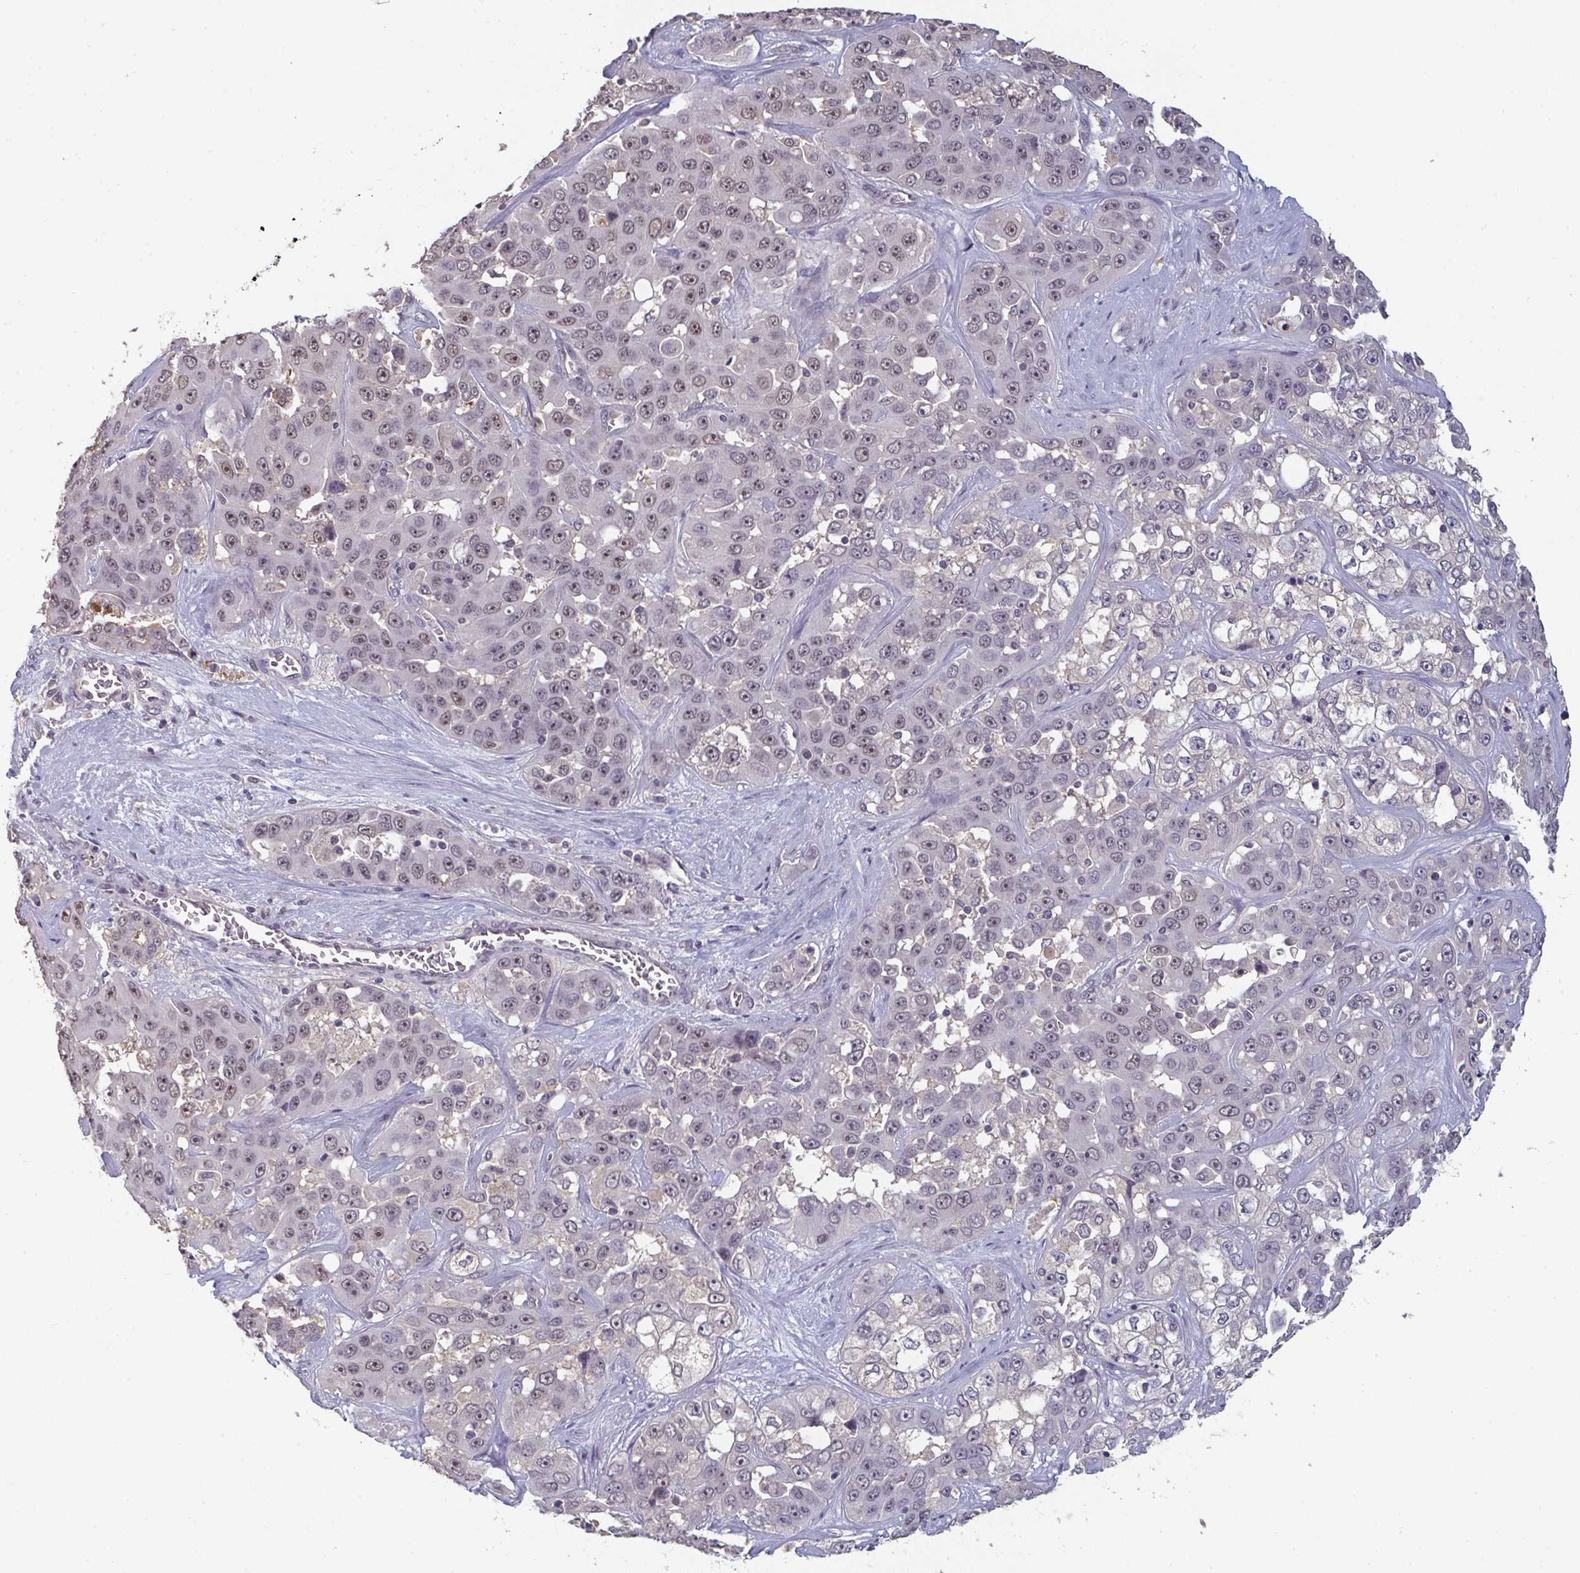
{"staining": {"intensity": "moderate", "quantity": "25%-75%", "location": "nuclear"}, "tissue": "liver cancer", "cell_type": "Tumor cells", "image_type": "cancer", "snomed": [{"axis": "morphology", "description": "Cholangiocarcinoma"}, {"axis": "topography", "description": "Liver"}], "caption": "IHC photomicrograph of neoplastic tissue: liver cholangiocarcinoma stained using immunohistochemistry exhibits medium levels of moderate protein expression localized specifically in the nuclear of tumor cells, appearing as a nuclear brown color.", "gene": "LIX1", "patient": {"sex": "female", "age": 52}}